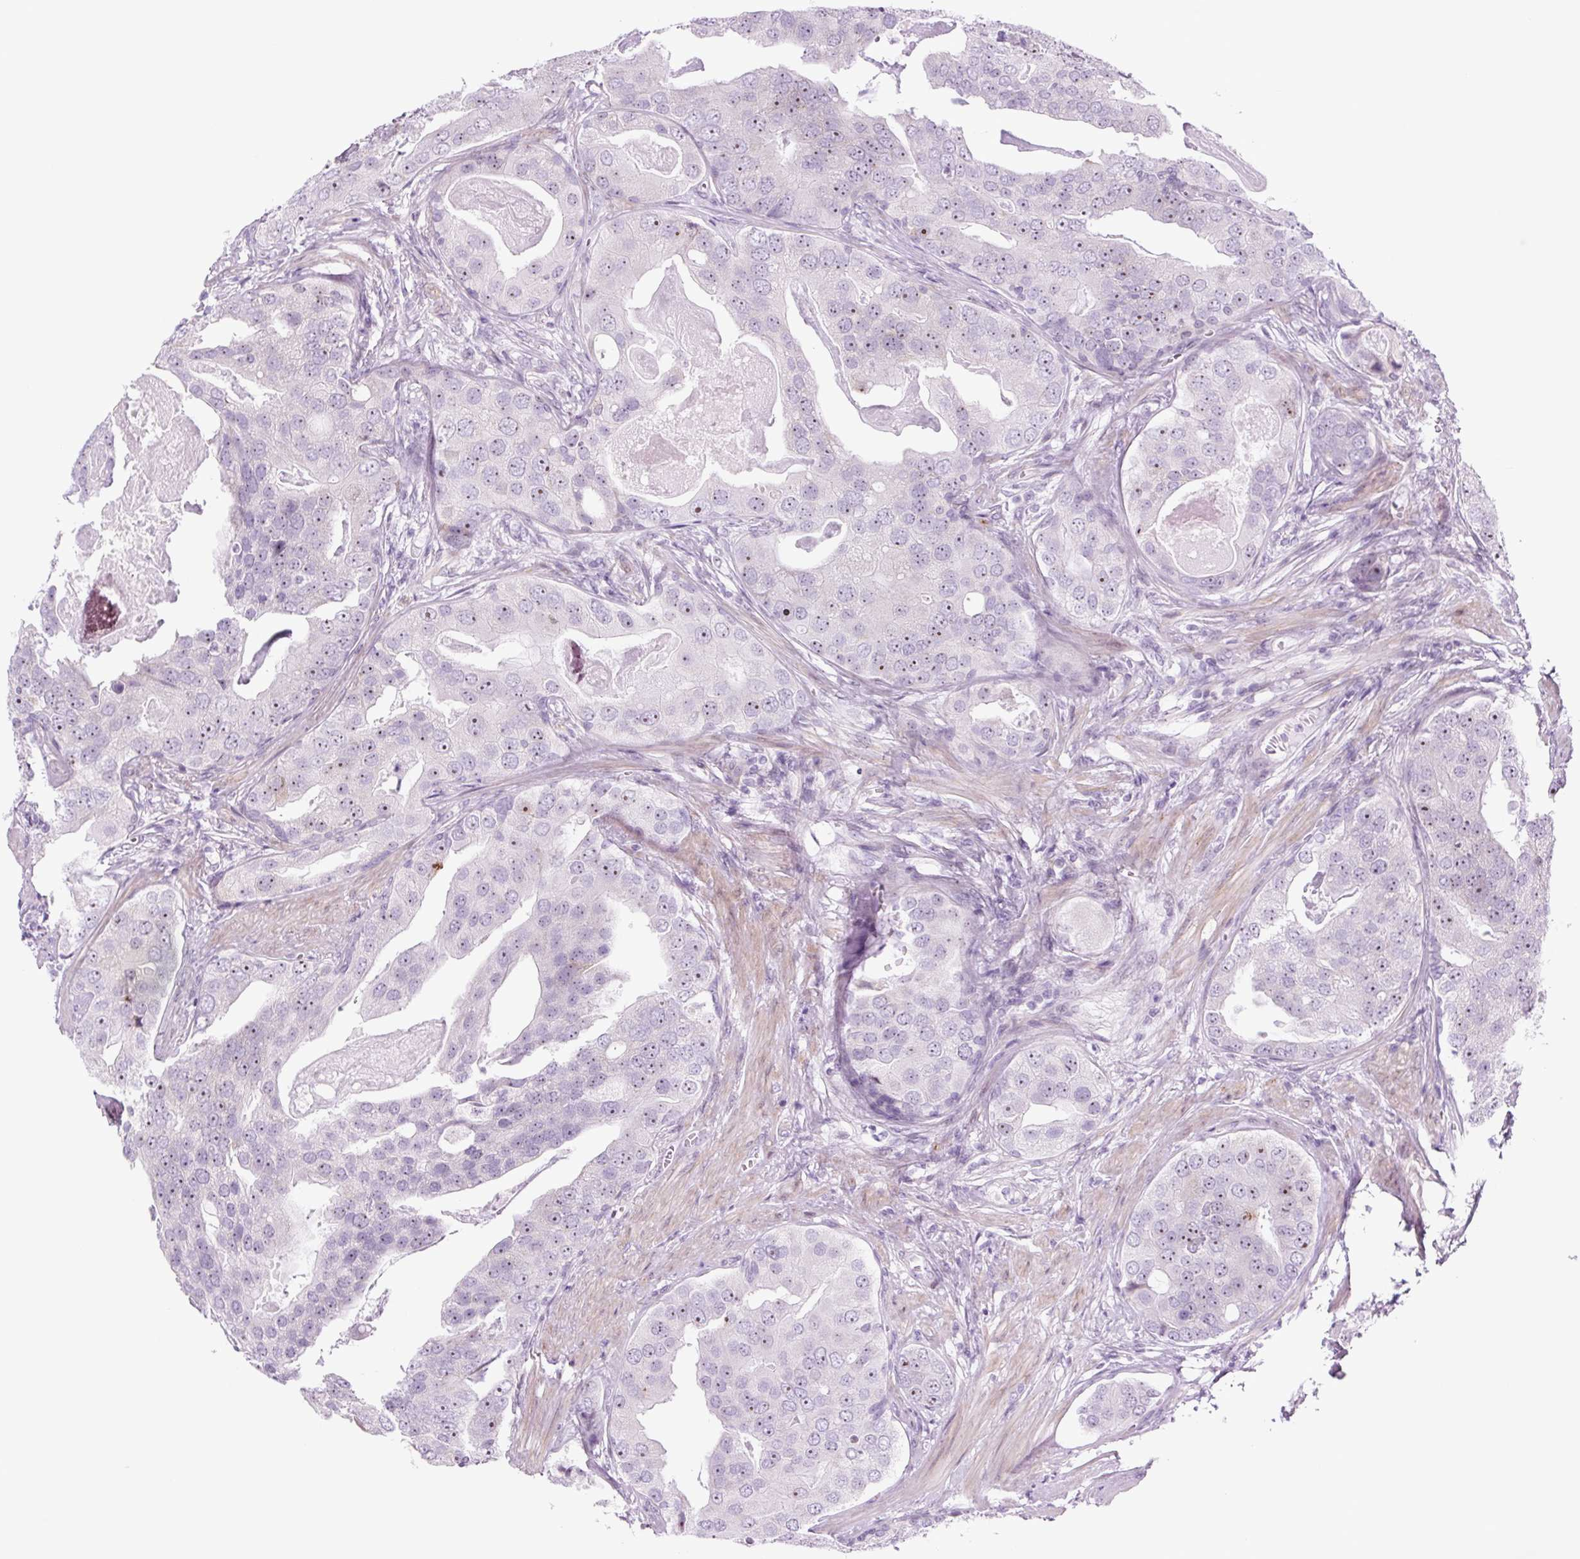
{"staining": {"intensity": "moderate", "quantity": "25%-75%", "location": "nuclear"}, "tissue": "prostate cancer", "cell_type": "Tumor cells", "image_type": "cancer", "snomed": [{"axis": "morphology", "description": "Adenocarcinoma, High grade"}, {"axis": "topography", "description": "Prostate"}], "caption": "Immunohistochemistry (IHC) (DAB) staining of human prostate cancer displays moderate nuclear protein expression in approximately 25%-75% of tumor cells. (DAB IHC with brightfield microscopy, high magnification).", "gene": "RRS1", "patient": {"sex": "male", "age": 71}}